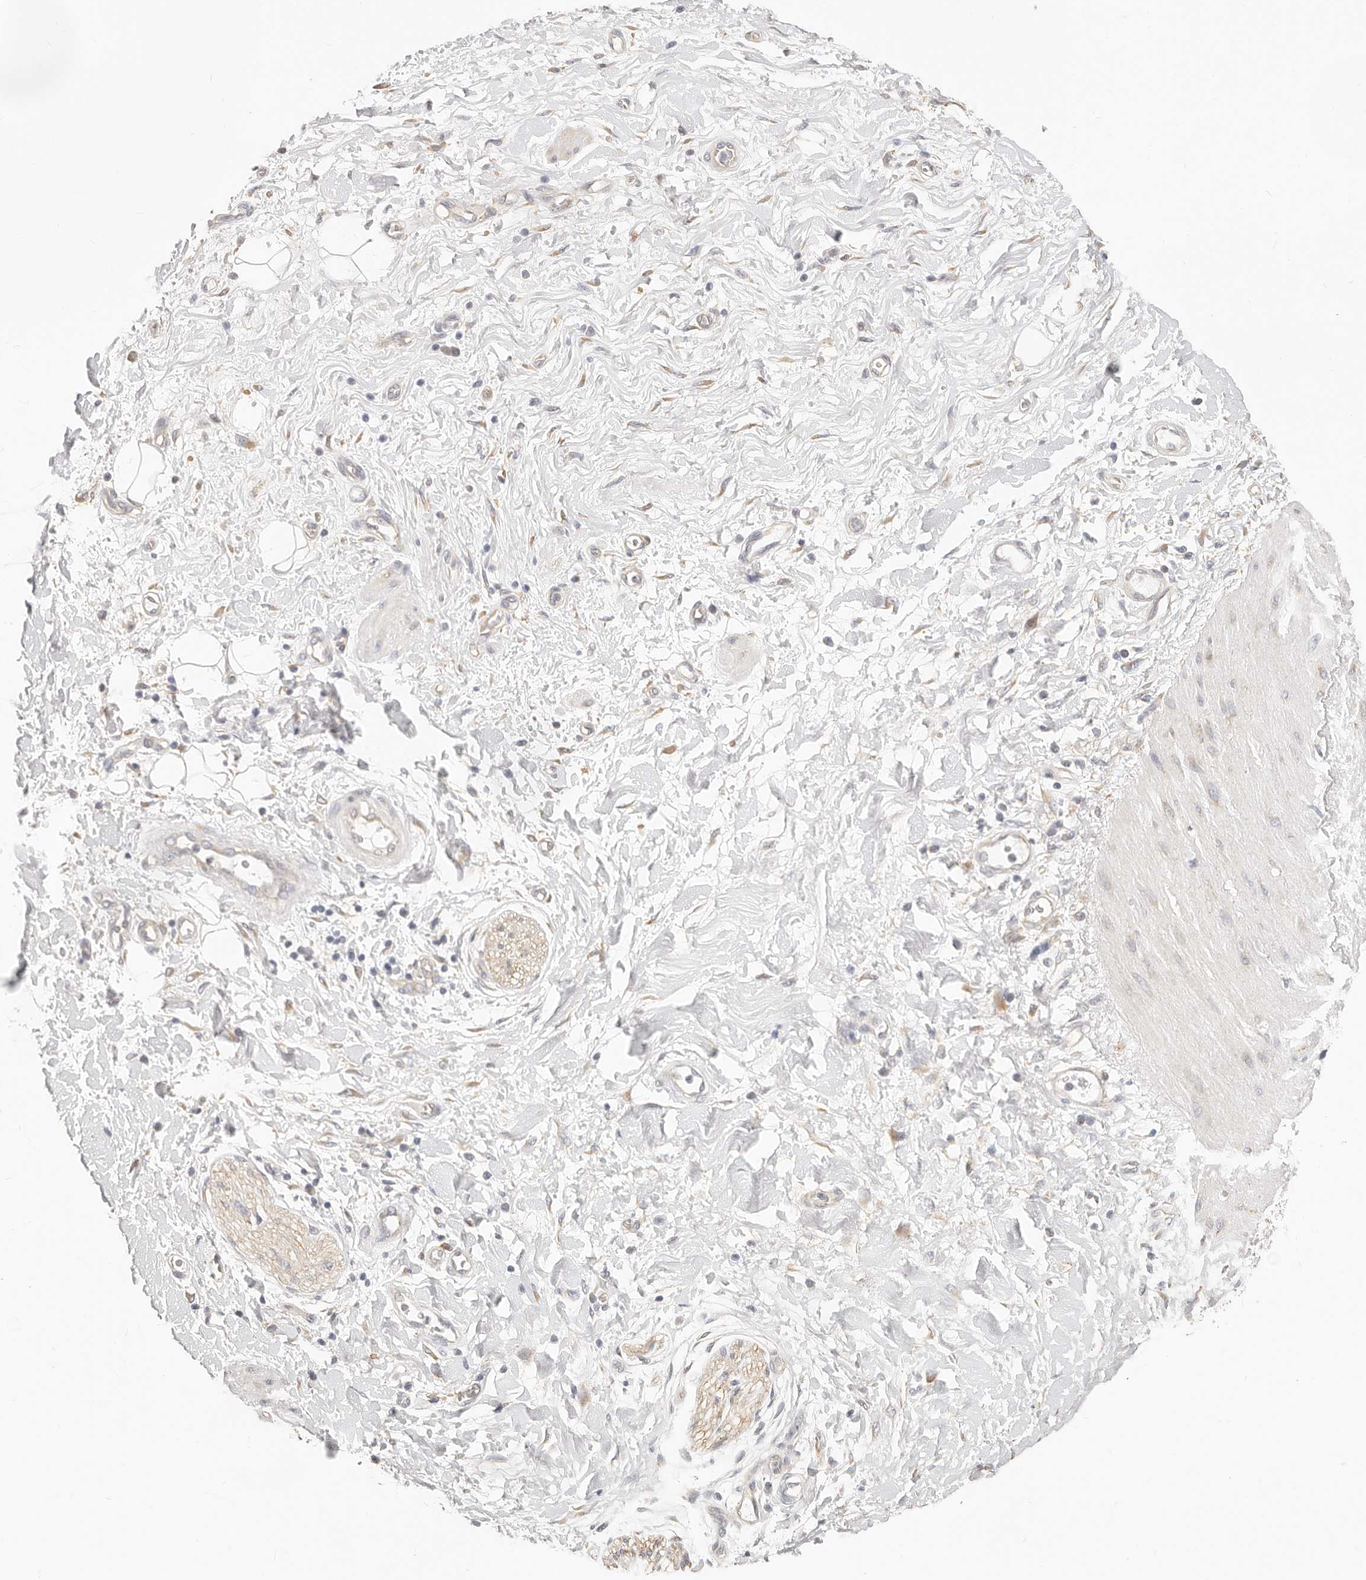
{"staining": {"intensity": "negative", "quantity": "none", "location": "none"}, "tissue": "adipose tissue", "cell_type": "Adipocytes", "image_type": "normal", "snomed": [{"axis": "morphology", "description": "Normal tissue, NOS"}, {"axis": "morphology", "description": "Adenocarcinoma, NOS"}, {"axis": "topography", "description": "Pancreas"}, {"axis": "topography", "description": "Peripheral nerve tissue"}], "caption": "This is an IHC histopathology image of unremarkable human adipose tissue. There is no expression in adipocytes.", "gene": "AFDN", "patient": {"sex": "male", "age": 59}}